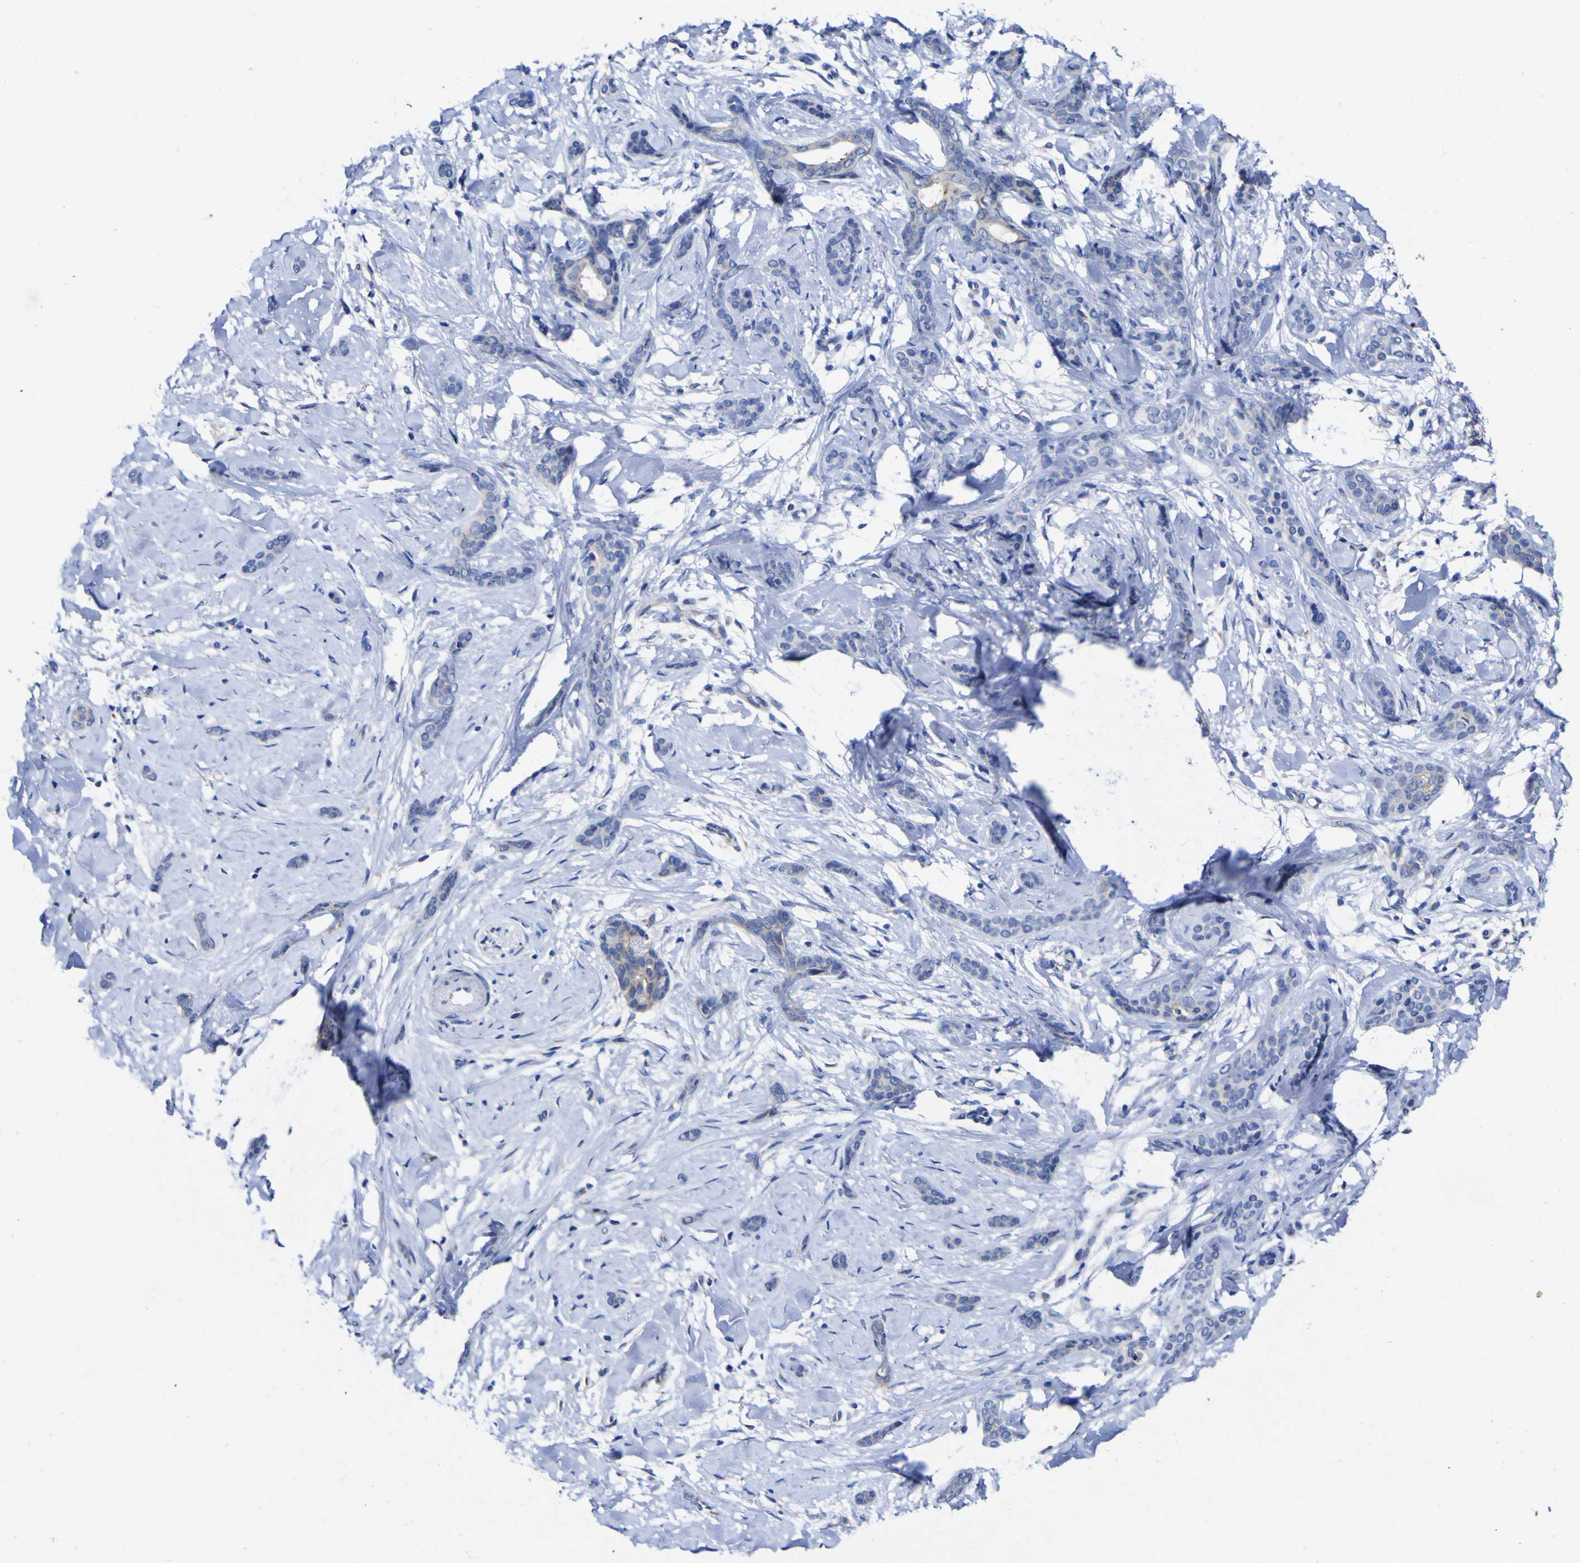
{"staining": {"intensity": "weak", "quantity": "<25%", "location": "cytoplasmic/membranous"}, "tissue": "skin cancer", "cell_type": "Tumor cells", "image_type": "cancer", "snomed": [{"axis": "morphology", "description": "Basal cell carcinoma"}, {"axis": "morphology", "description": "Adnexal tumor, benign"}, {"axis": "topography", "description": "Skin"}], "caption": "Immunohistochemistry (IHC) photomicrograph of skin basal cell carcinoma stained for a protein (brown), which exhibits no expression in tumor cells.", "gene": "GOLM1", "patient": {"sex": "female", "age": 42}}